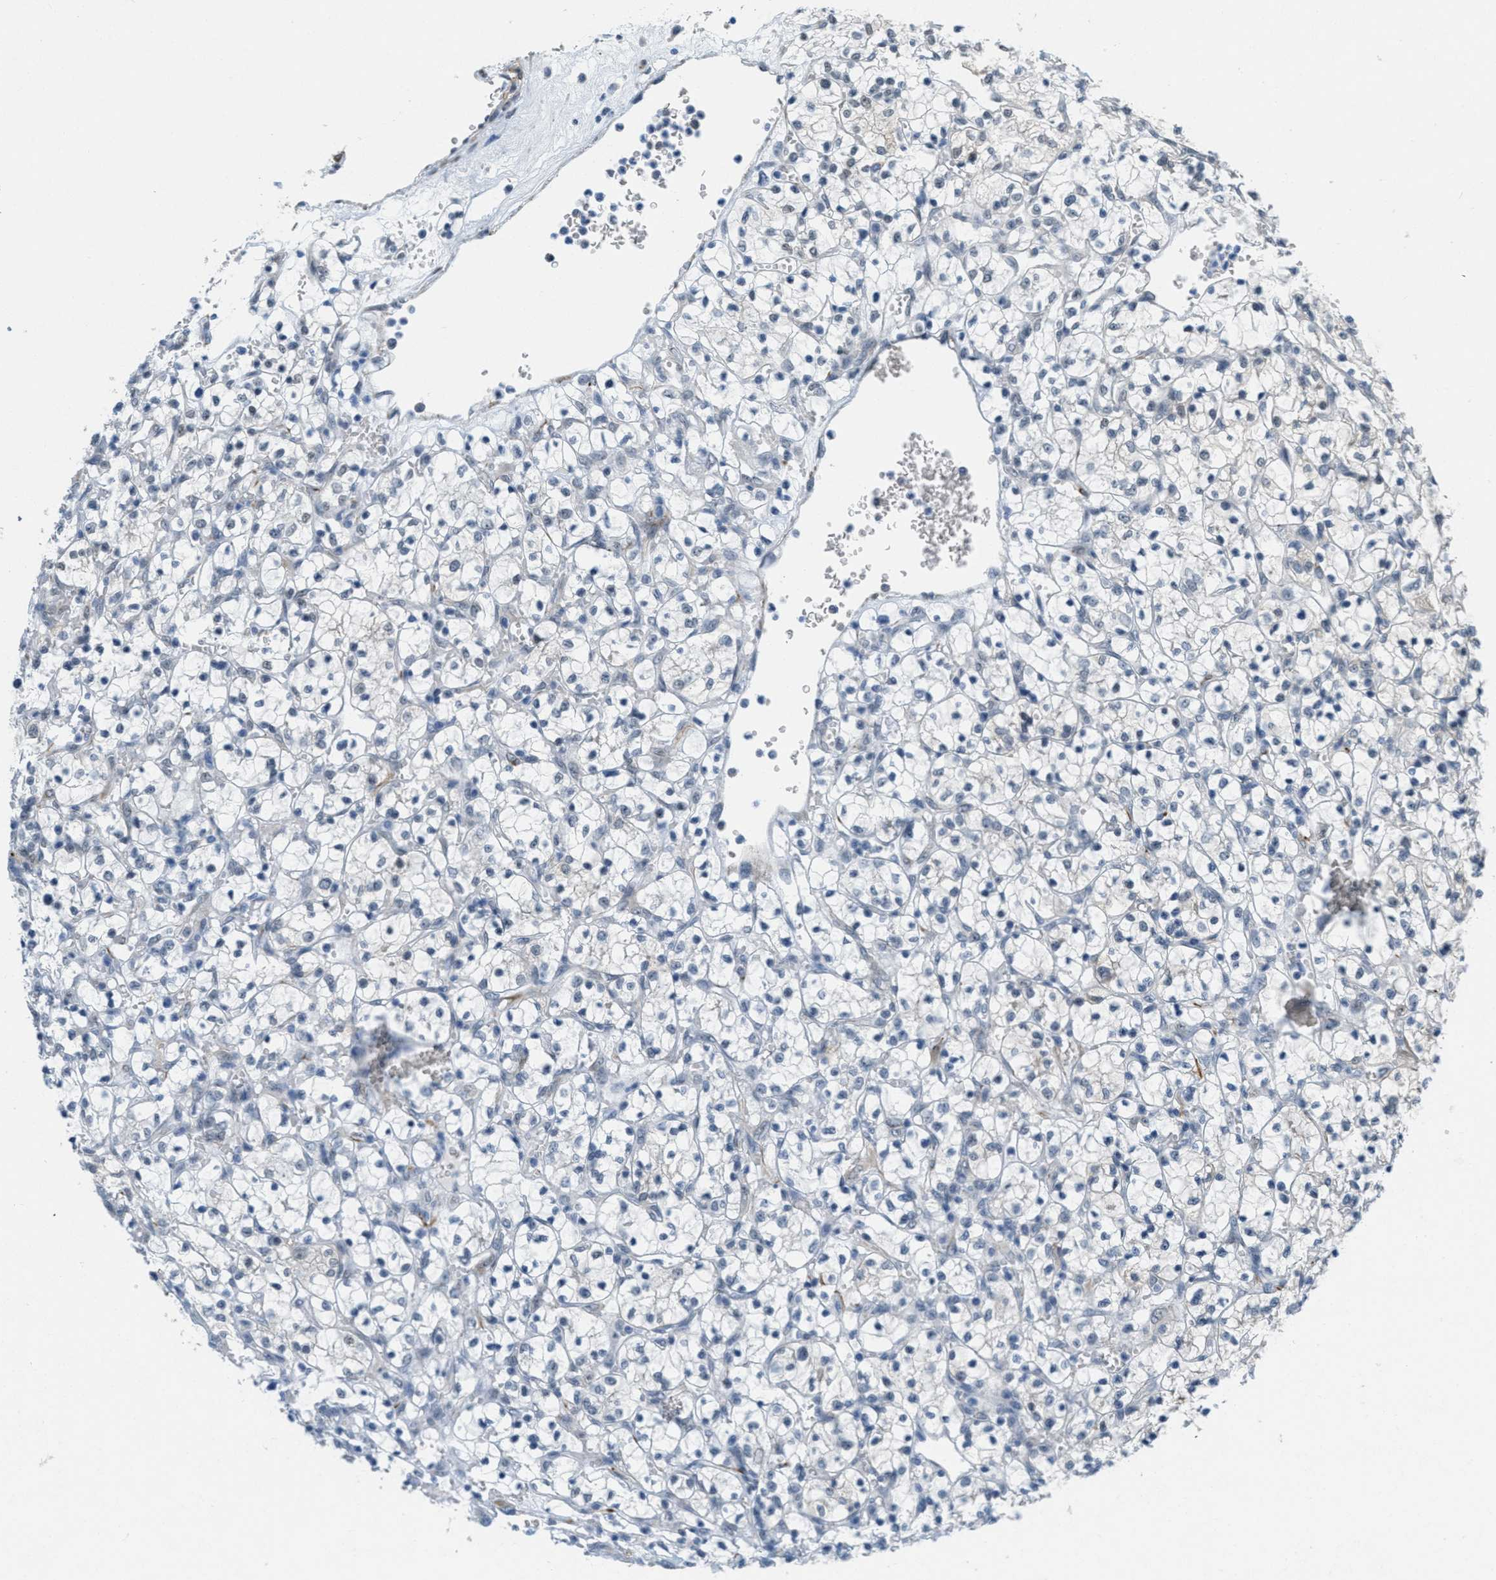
{"staining": {"intensity": "negative", "quantity": "none", "location": "none"}, "tissue": "renal cancer", "cell_type": "Tumor cells", "image_type": "cancer", "snomed": [{"axis": "morphology", "description": "Adenocarcinoma, NOS"}, {"axis": "topography", "description": "Kidney"}], "caption": "A histopathology image of human renal cancer is negative for staining in tumor cells. (Stains: DAB (3,3'-diaminobenzidine) immunohistochemistry (IHC) with hematoxylin counter stain, Microscopy: brightfield microscopy at high magnification).", "gene": "HS3ST2", "patient": {"sex": "female", "age": 69}}